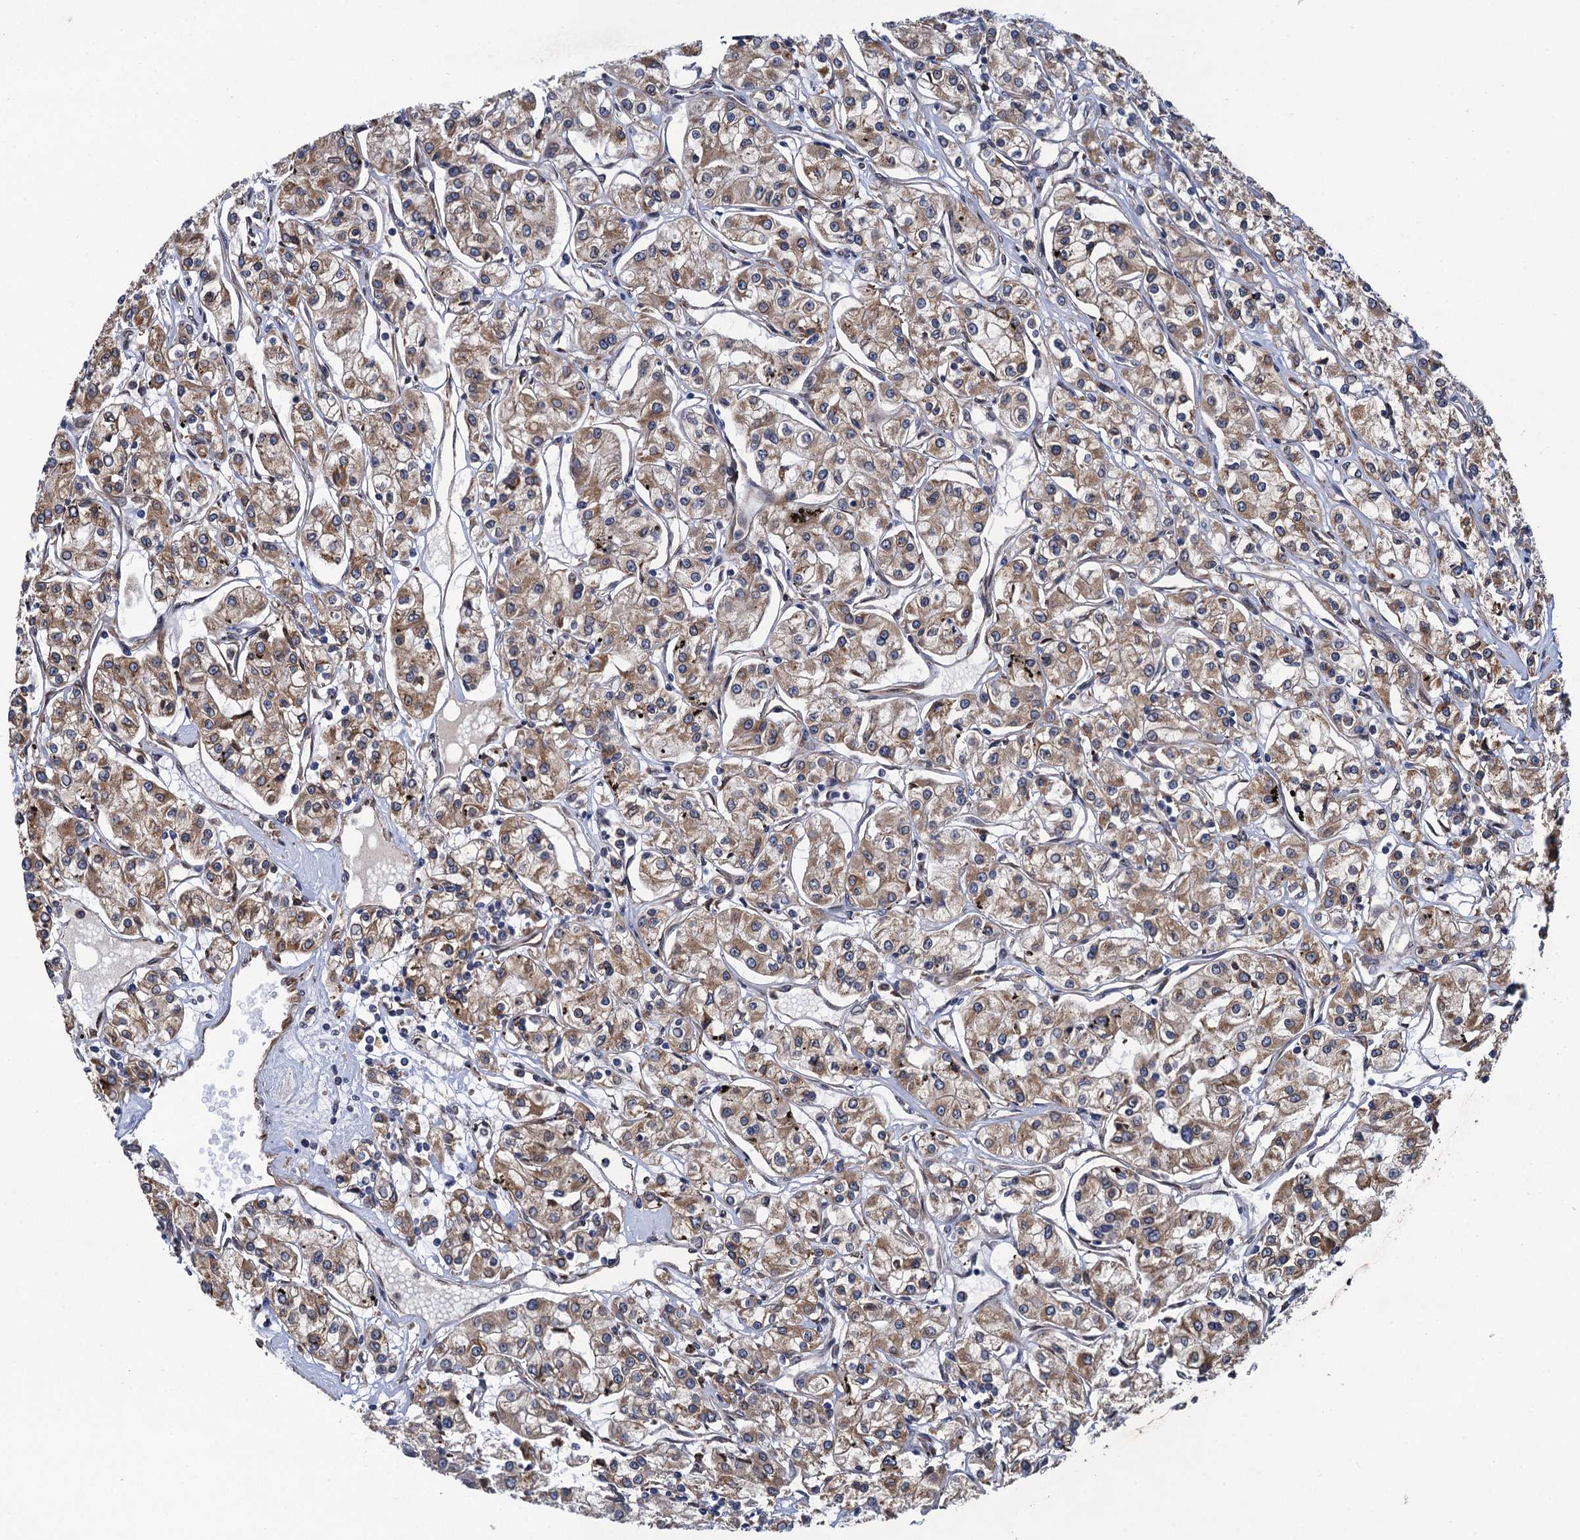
{"staining": {"intensity": "moderate", "quantity": "25%-75%", "location": "cytoplasmic/membranous"}, "tissue": "renal cancer", "cell_type": "Tumor cells", "image_type": "cancer", "snomed": [{"axis": "morphology", "description": "Adenocarcinoma, NOS"}, {"axis": "topography", "description": "Kidney"}], "caption": "The micrograph exhibits immunohistochemical staining of renal cancer (adenocarcinoma). There is moderate cytoplasmic/membranous staining is seen in approximately 25%-75% of tumor cells.", "gene": "ARMC5", "patient": {"sex": "female", "age": 59}}